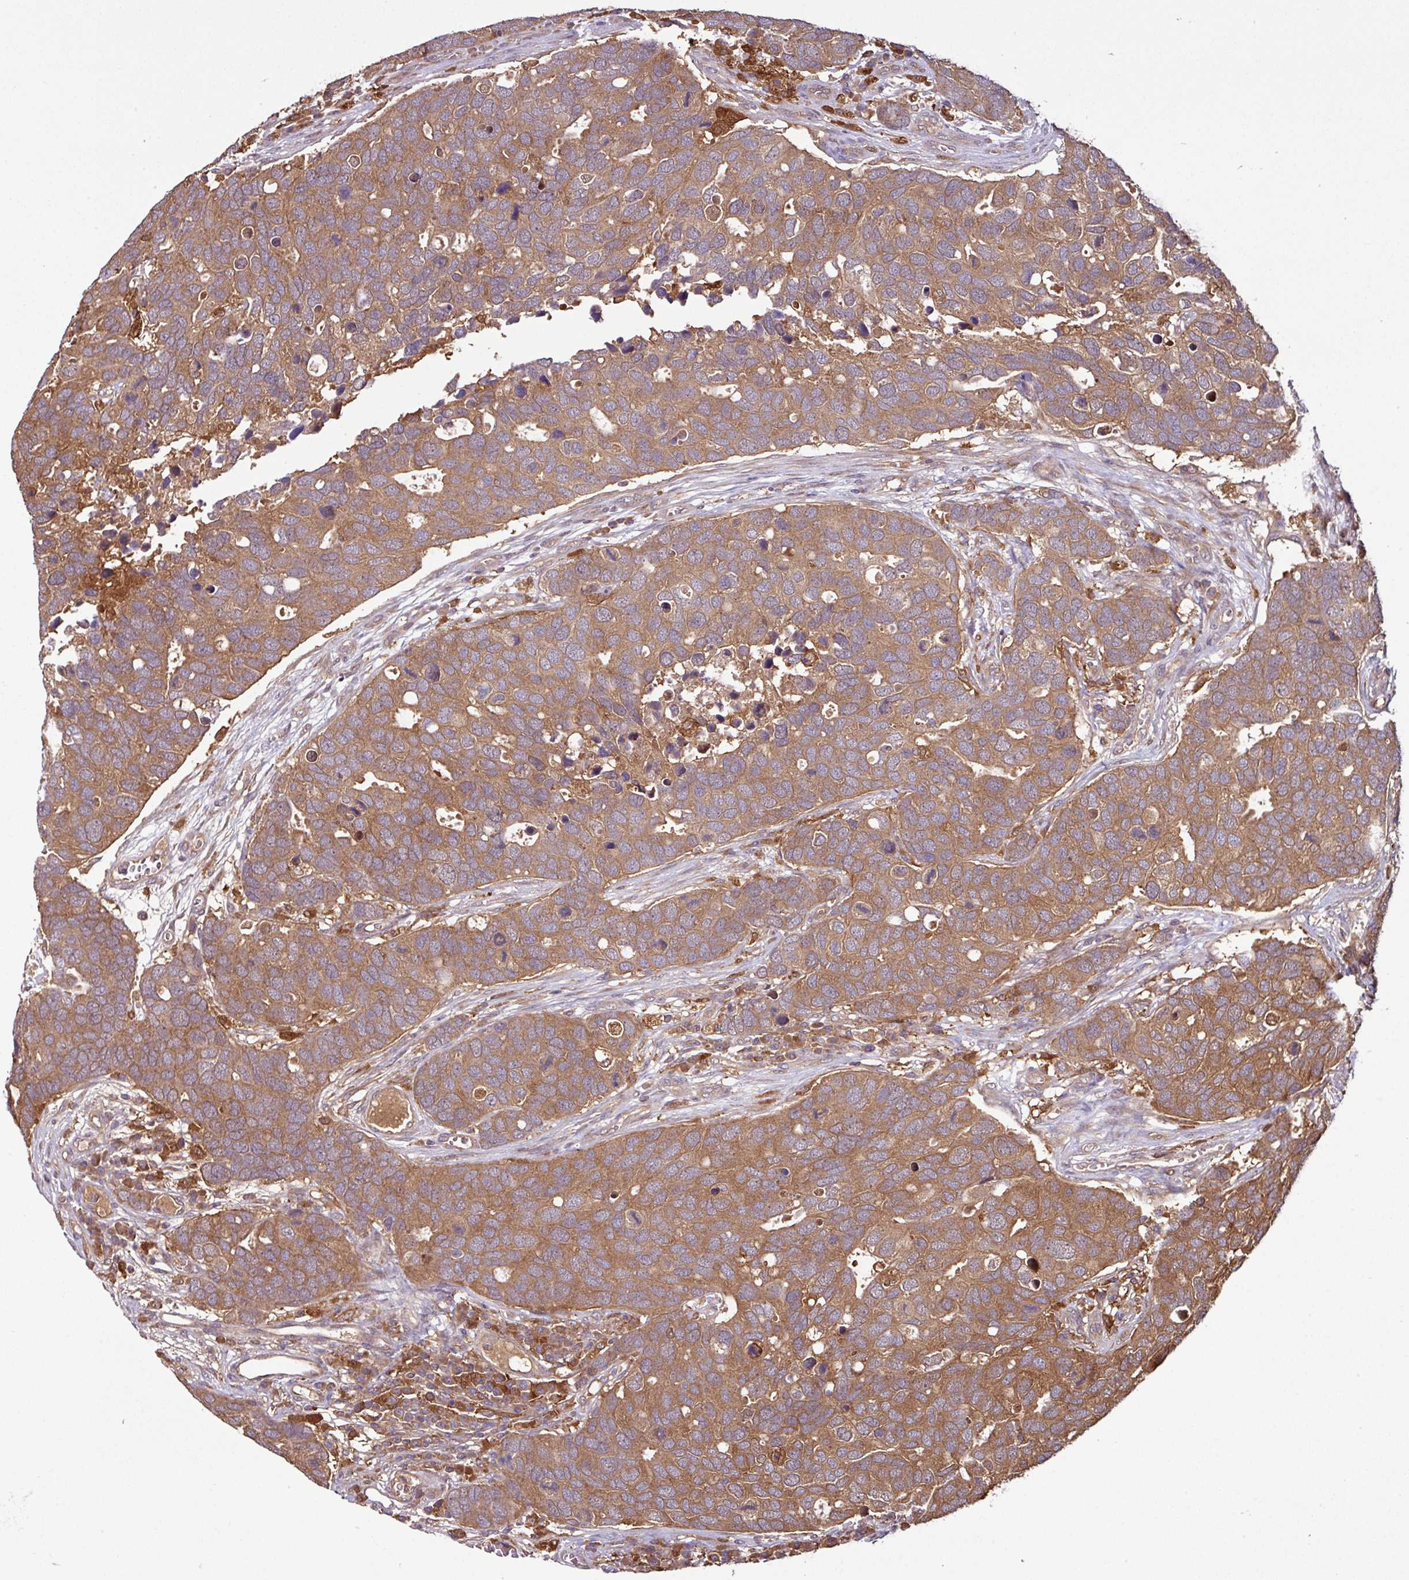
{"staining": {"intensity": "moderate", "quantity": ">75%", "location": "cytoplasmic/membranous"}, "tissue": "breast cancer", "cell_type": "Tumor cells", "image_type": "cancer", "snomed": [{"axis": "morphology", "description": "Duct carcinoma"}, {"axis": "topography", "description": "Breast"}], "caption": "Immunohistochemical staining of breast cancer displays medium levels of moderate cytoplasmic/membranous protein positivity in approximately >75% of tumor cells.", "gene": "GNPDA1", "patient": {"sex": "female", "age": 83}}